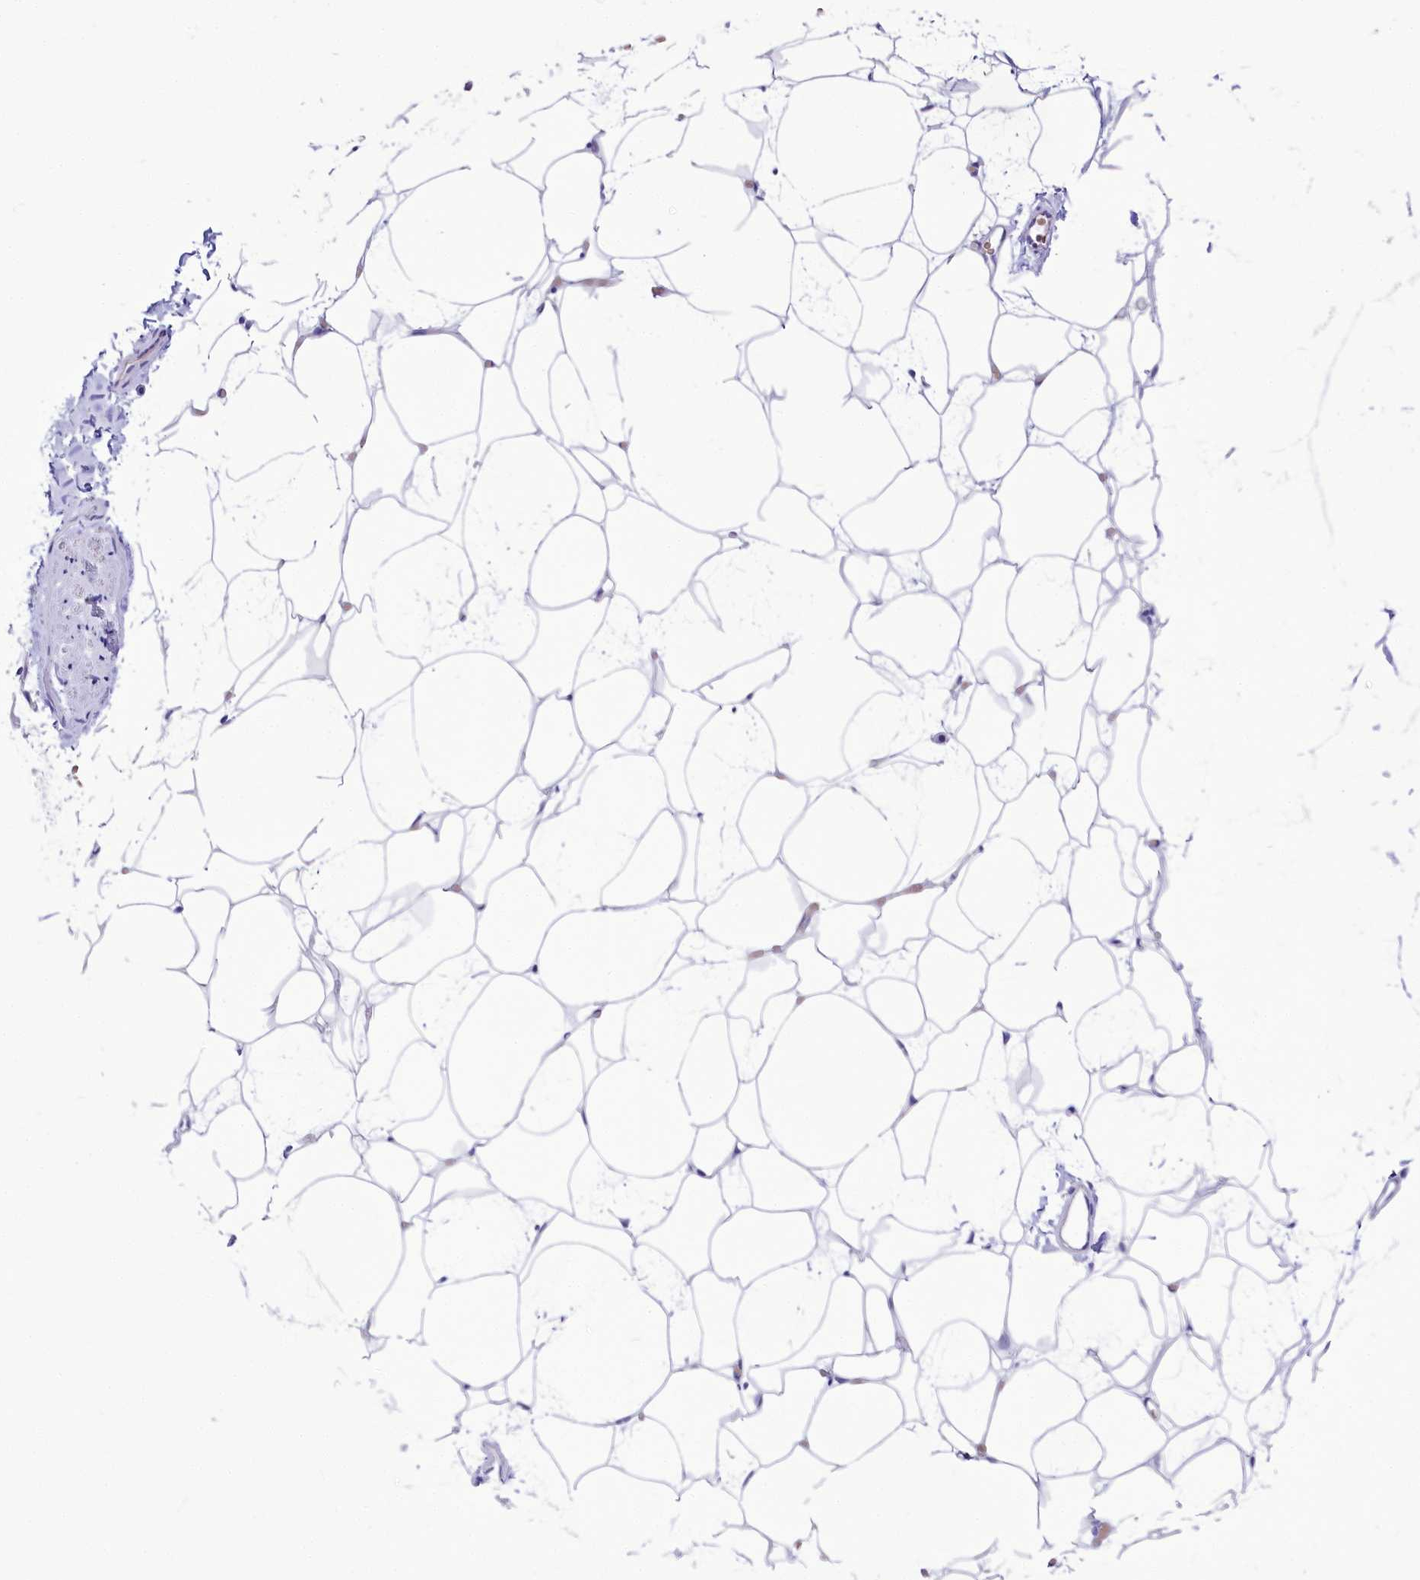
{"staining": {"intensity": "negative", "quantity": "none", "location": "none"}, "tissue": "adipose tissue", "cell_type": "Adipocytes", "image_type": "normal", "snomed": [{"axis": "morphology", "description": "Normal tissue, NOS"}, {"axis": "topography", "description": "Breast"}], "caption": "This image is of unremarkable adipose tissue stained with immunohistochemistry to label a protein in brown with the nuclei are counter-stained blue. There is no staining in adipocytes. (Brightfield microscopy of DAB (3,3'-diaminobenzidine) immunohistochemistry (IHC) at high magnification).", "gene": "TTC36", "patient": {"sex": "female", "age": 23}}